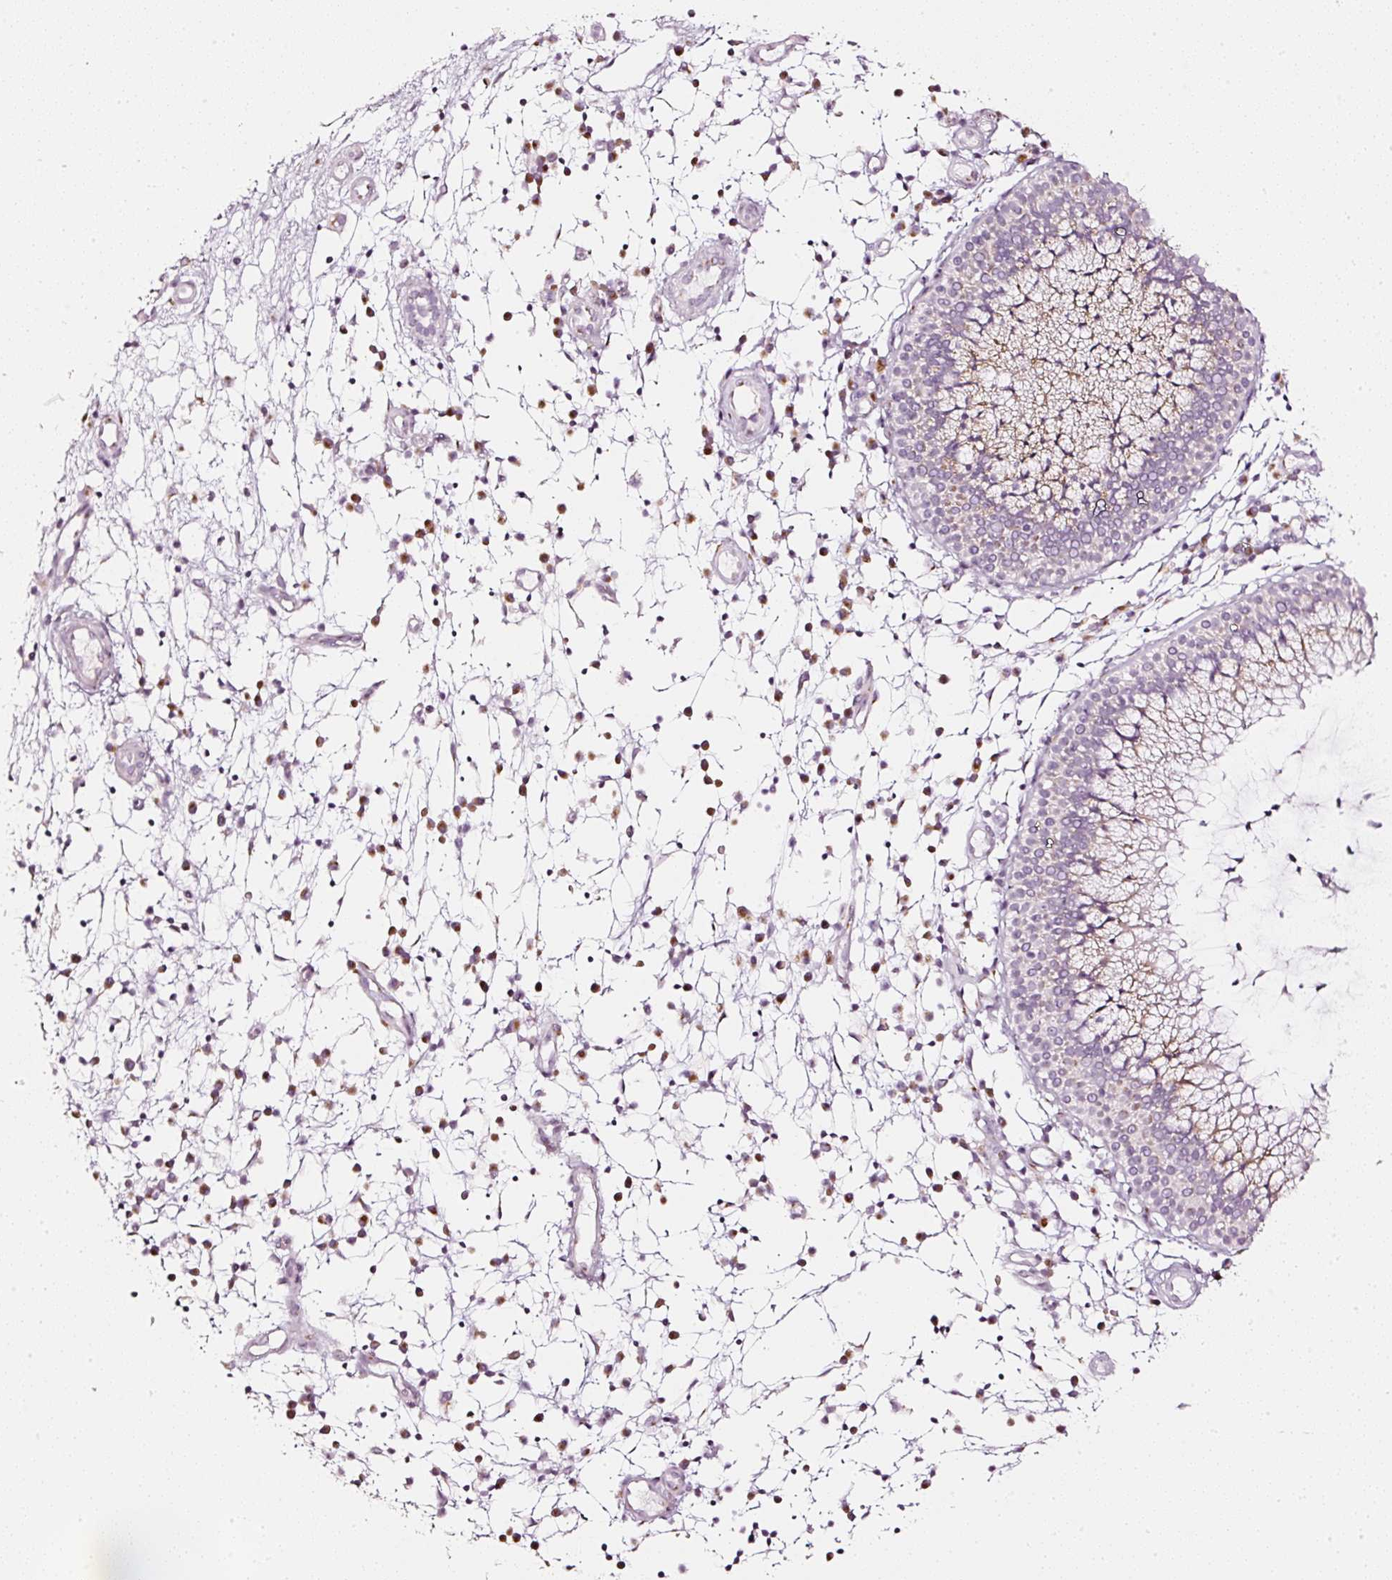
{"staining": {"intensity": "weak", "quantity": "<25%", "location": "cytoplasmic/membranous"}, "tissue": "nasopharynx", "cell_type": "Respiratory epithelial cells", "image_type": "normal", "snomed": [{"axis": "morphology", "description": "Normal tissue, NOS"}, {"axis": "topography", "description": "Nasopharynx"}], "caption": "This is an immunohistochemistry histopathology image of unremarkable human nasopharynx. There is no staining in respiratory epithelial cells.", "gene": "SDF4", "patient": {"sex": "male", "age": 21}}